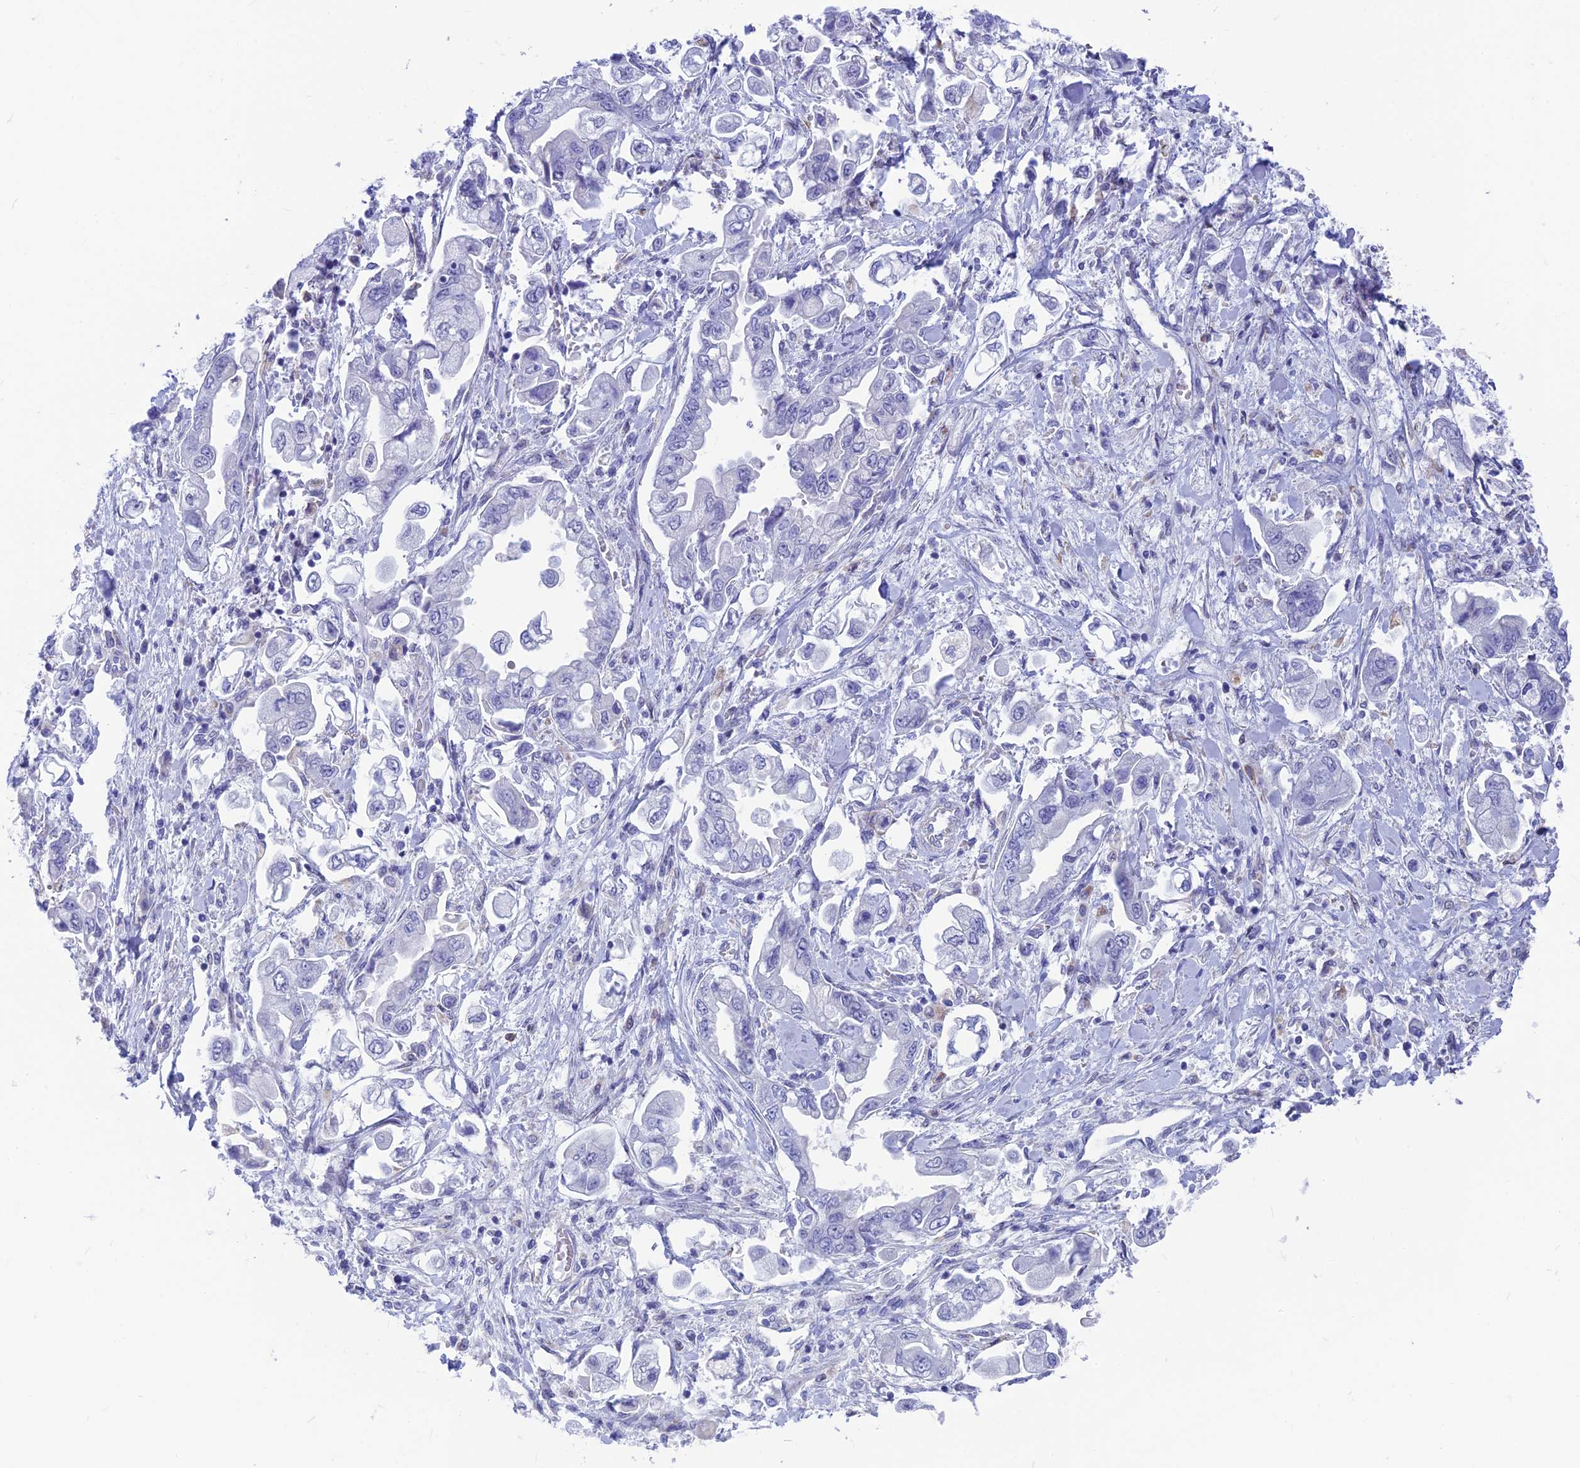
{"staining": {"intensity": "negative", "quantity": "none", "location": "none"}, "tissue": "stomach cancer", "cell_type": "Tumor cells", "image_type": "cancer", "snomed": [{"axis": "morphology", "description": "Adenocarcinoma, NOS"}, {"axis": "topography", "description": "Stomach"}], "caption": "Human stomach adenocarcinoma stained for a protein using immunohistochemistry demonstrates no positivity in tumor cells.", "gene": "GNGT2", "patient": {"sex": "male", "age": 62}}